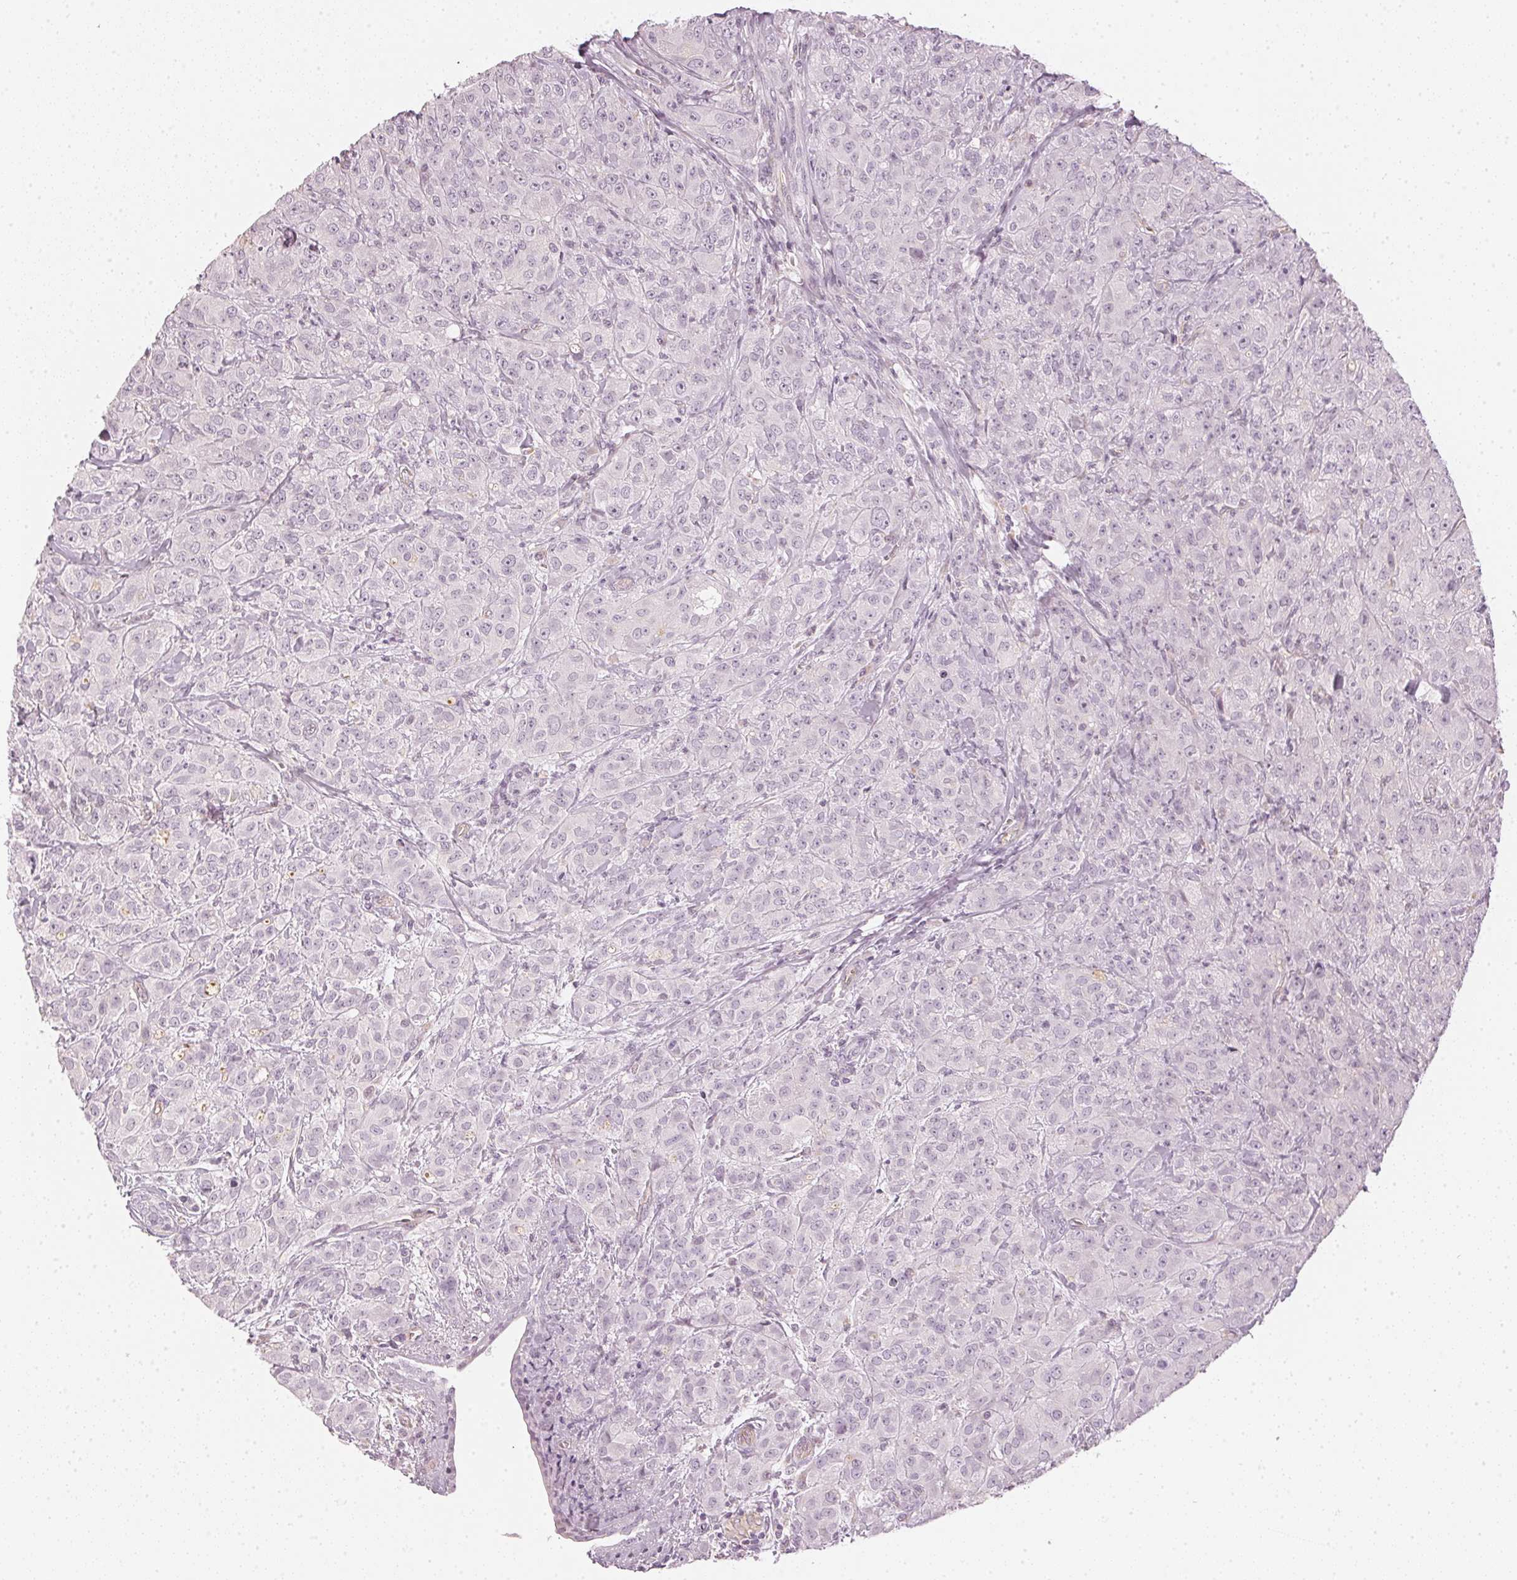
{"staining": {"intensity": "negative", "quantity": "none", "location": "none"}, "tissue": "breast cancer", "cell_type": "Tumor cells", "image_type": "cancer", "snomed": [{"axis": "morphology", "description": "Normal tissue, NOS"}, {"axis": "morphology", "description": "Duct carcinoma"}, {"axis": "topography", "description": "Breast"}], "caption": "Human breast cancer stained for a protein using immunohistochemistry displays no staining in tumor cells.", "gene": "APLP1", "patient": {"sex": "female", "age": 43}}